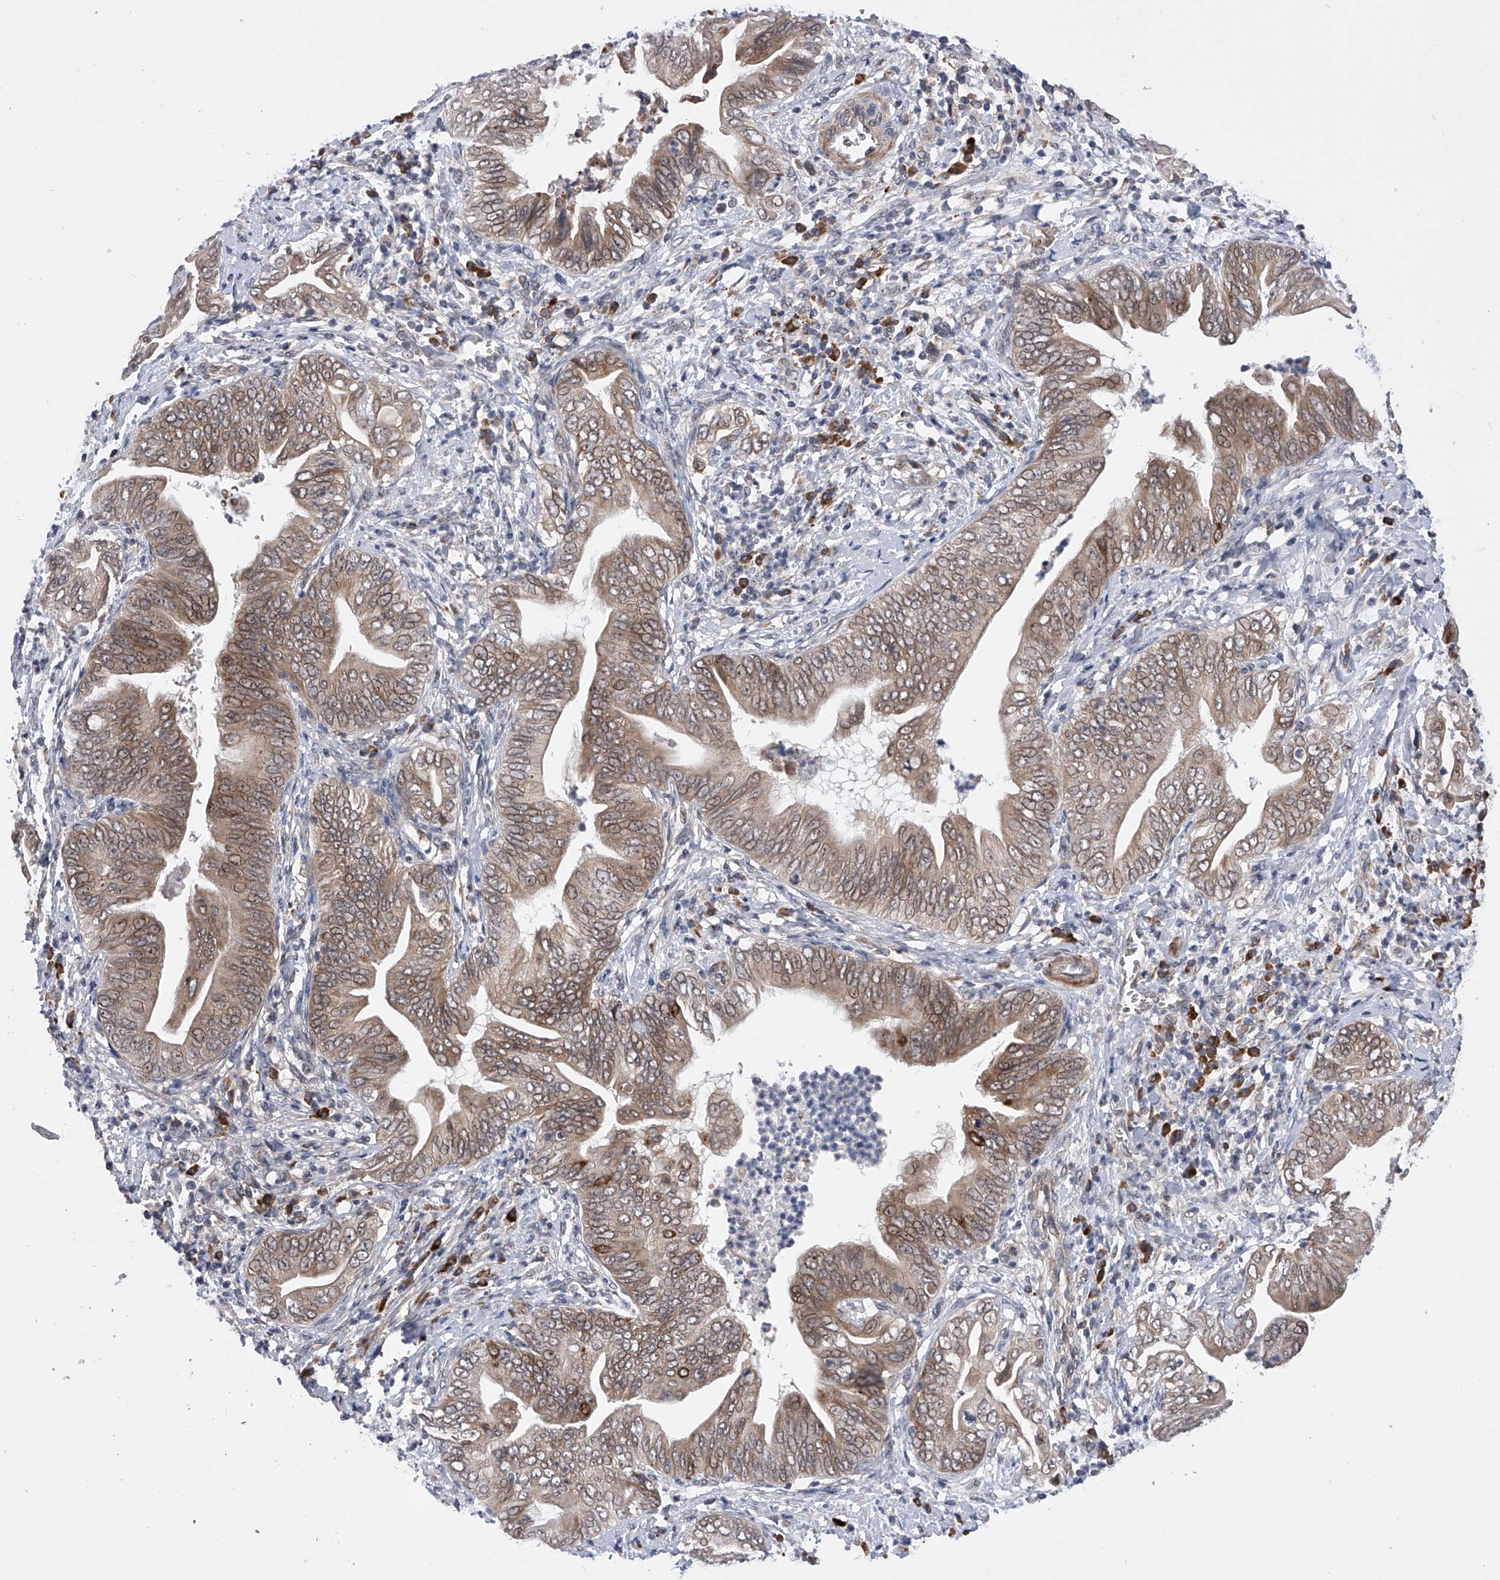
{"staining": {"intensity": "moderate", "quantity": ">75%", "location": "cytoplasmic/membranous"}, "tissue": "pancreatic cancer", "cell_type": "Tumor cells", "image_type": "cancer", "snomed": [{"axis": "morphology", "description": "Adenocarcinoma, NOS"}, {"axis": "topography", "description": "Pancreas"}], "caption": "Pancreatic cancer (adenocarcinoma) stained with a brown dye demonstrates moderate cytoplasmic/membranous positive expression in about >75% of tumor cells.", "gene": "SPOCK1", "patient": {"sex": "male", "age": 75}}